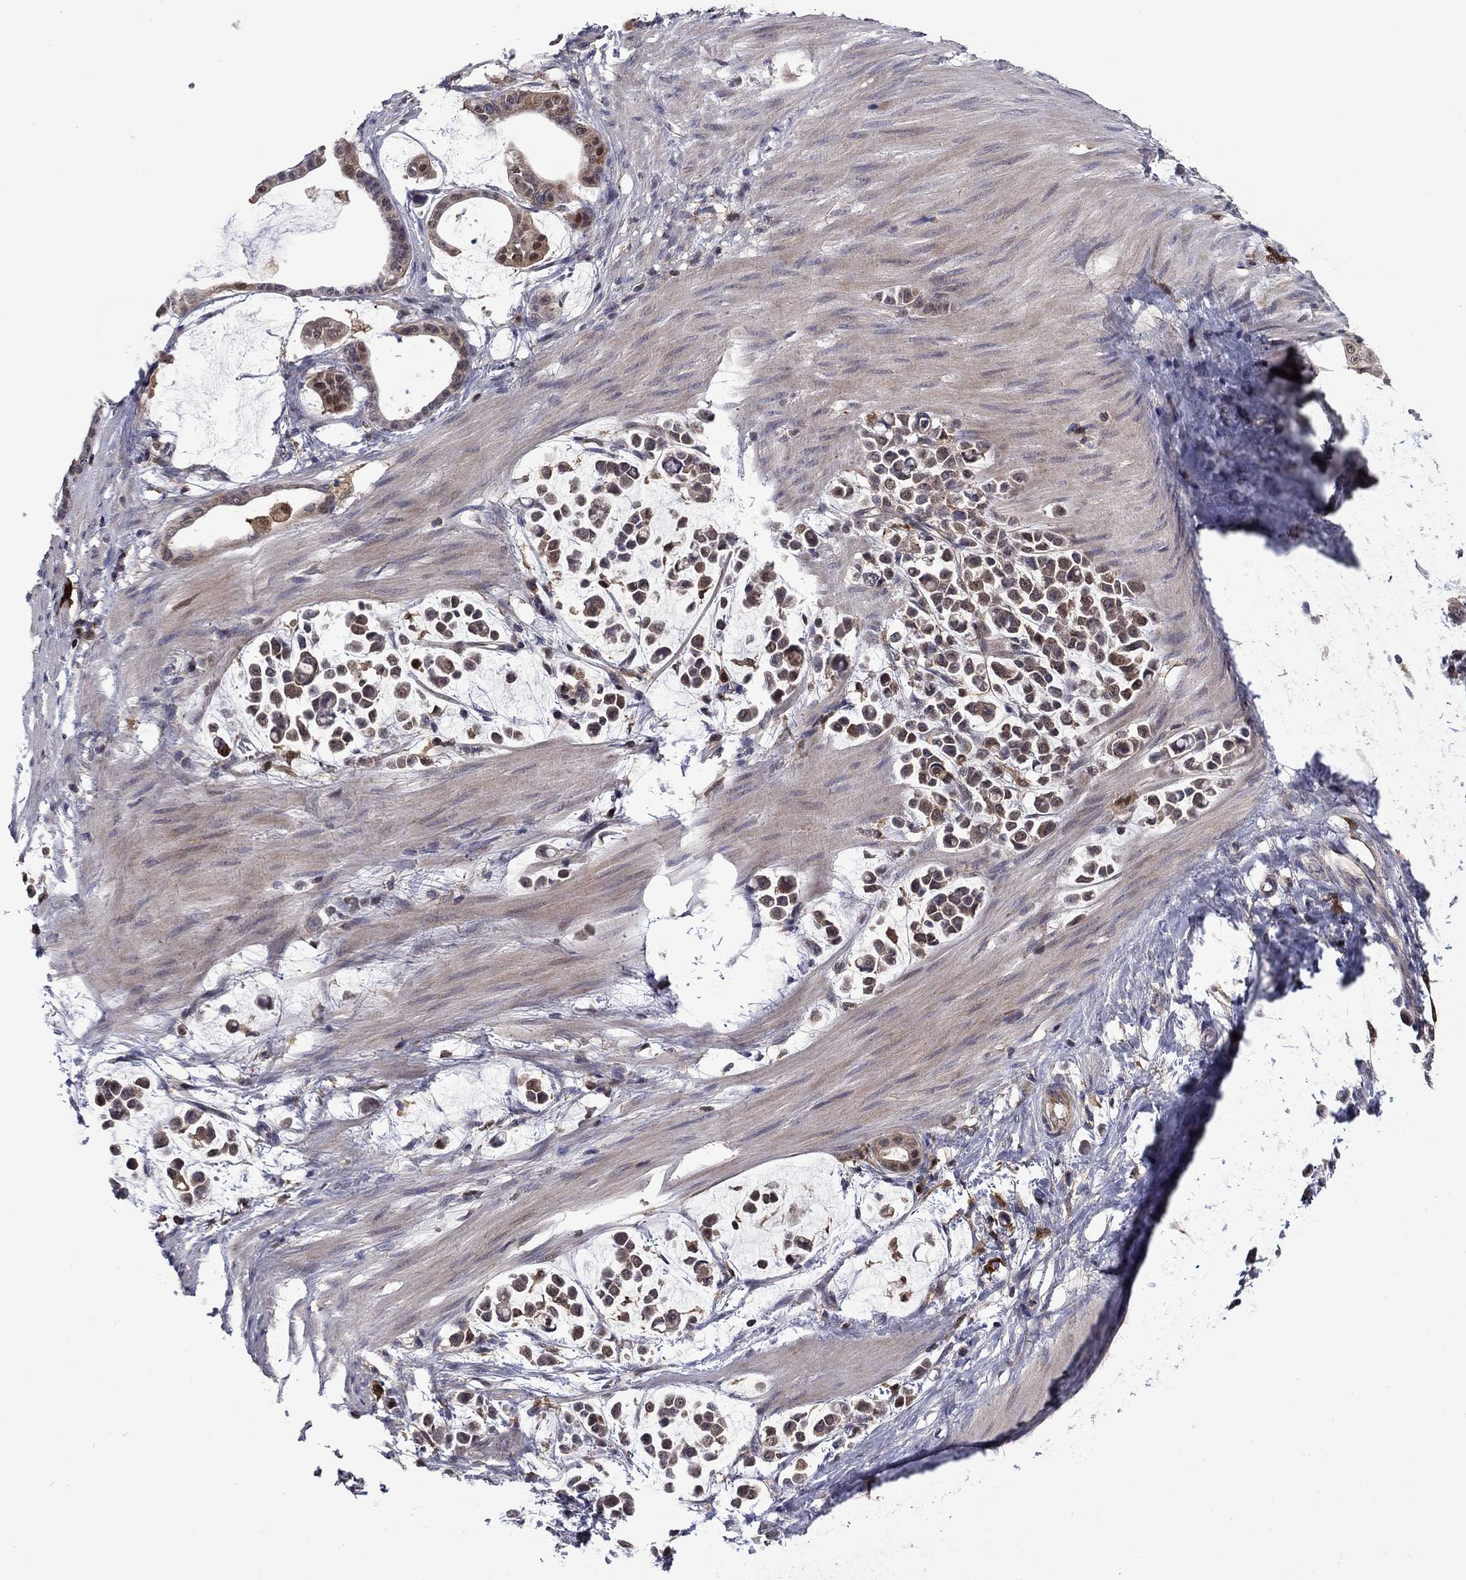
{"staining": {"intensity": "negative", "quantity": "none", "location": "none"}, "tissue": "stomach cancer", "cell_type": "Tumor cells", "image_type": "cancer", "snomed": [{"axis": "morphology", "description": "Adenocarcinoma, NOS"}, {"axis": "topography", "description": "Stomach"}], "caption": "An image of stomach adenocarcinoma stained for a protein shows no brown staining in tumor cells.", "gene": "TPMT", "patient": {"sex": "male", "age": 82}}